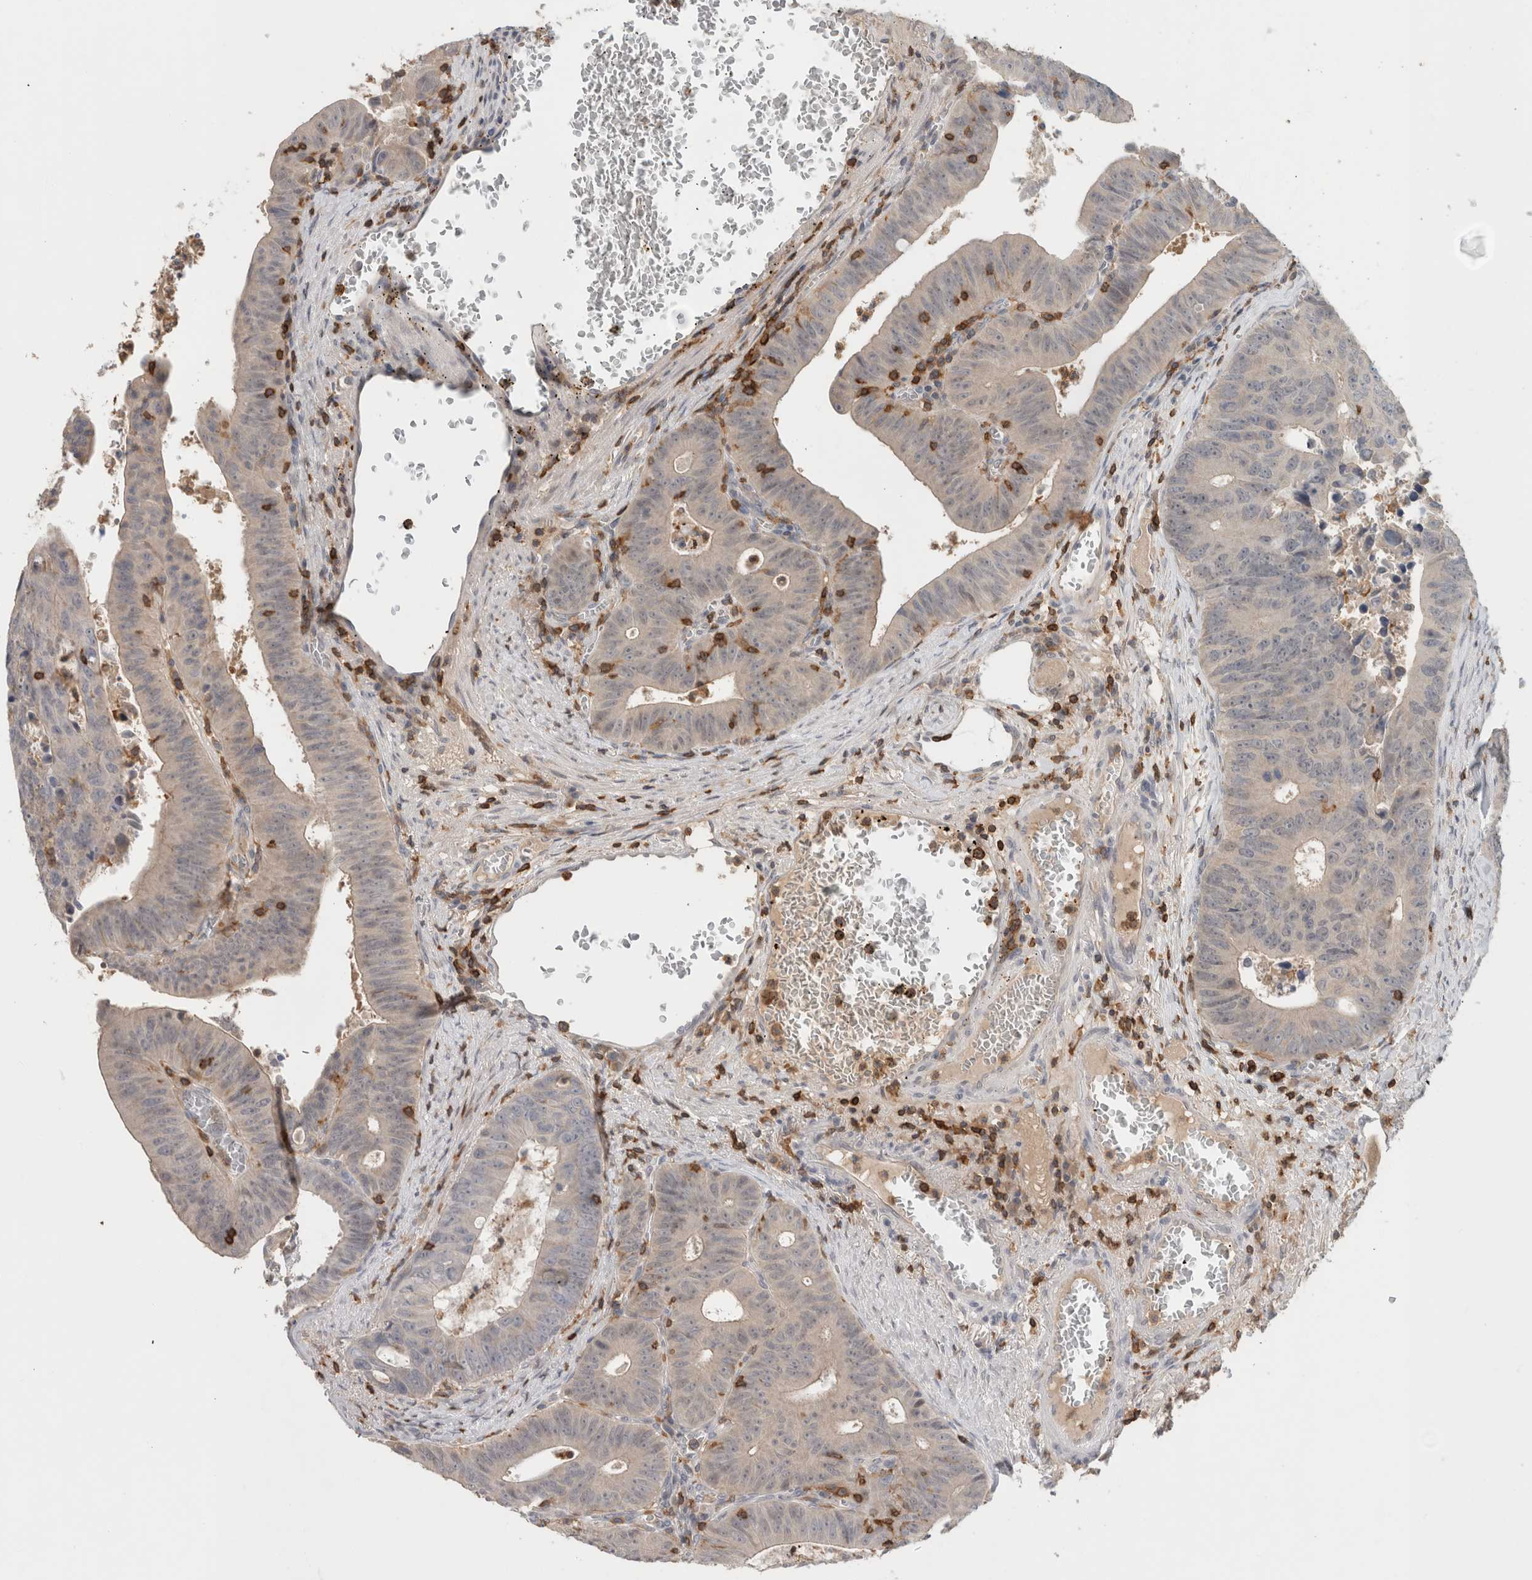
{"staining": {"intensity": "negative", "quantity": "none", "location": "none"}, "tissue": "colorectal cancer", "cell_type": "Tumor cells", "image_type": "cancer", "snomed": [{"axis": "morphology", "description": "Adenocarcinoma, NOS"}, {"axis": "topography", "description": "Colon"}], "caption": "This photomicrograph is of colorectal cancer (adenocarcinoma) stained with IHC to label a protein in brown with the nuclei are counter-stained blue. There is no positivity in tumor cells. Brightfield microscopy of IHC stained with DAB (3,3'-diaminobenzidine) (brown) and hematoxylin (blue), captured at high magnification.", "gene": "GFRA2", "patient": {"sex": "male", "age": 87}}